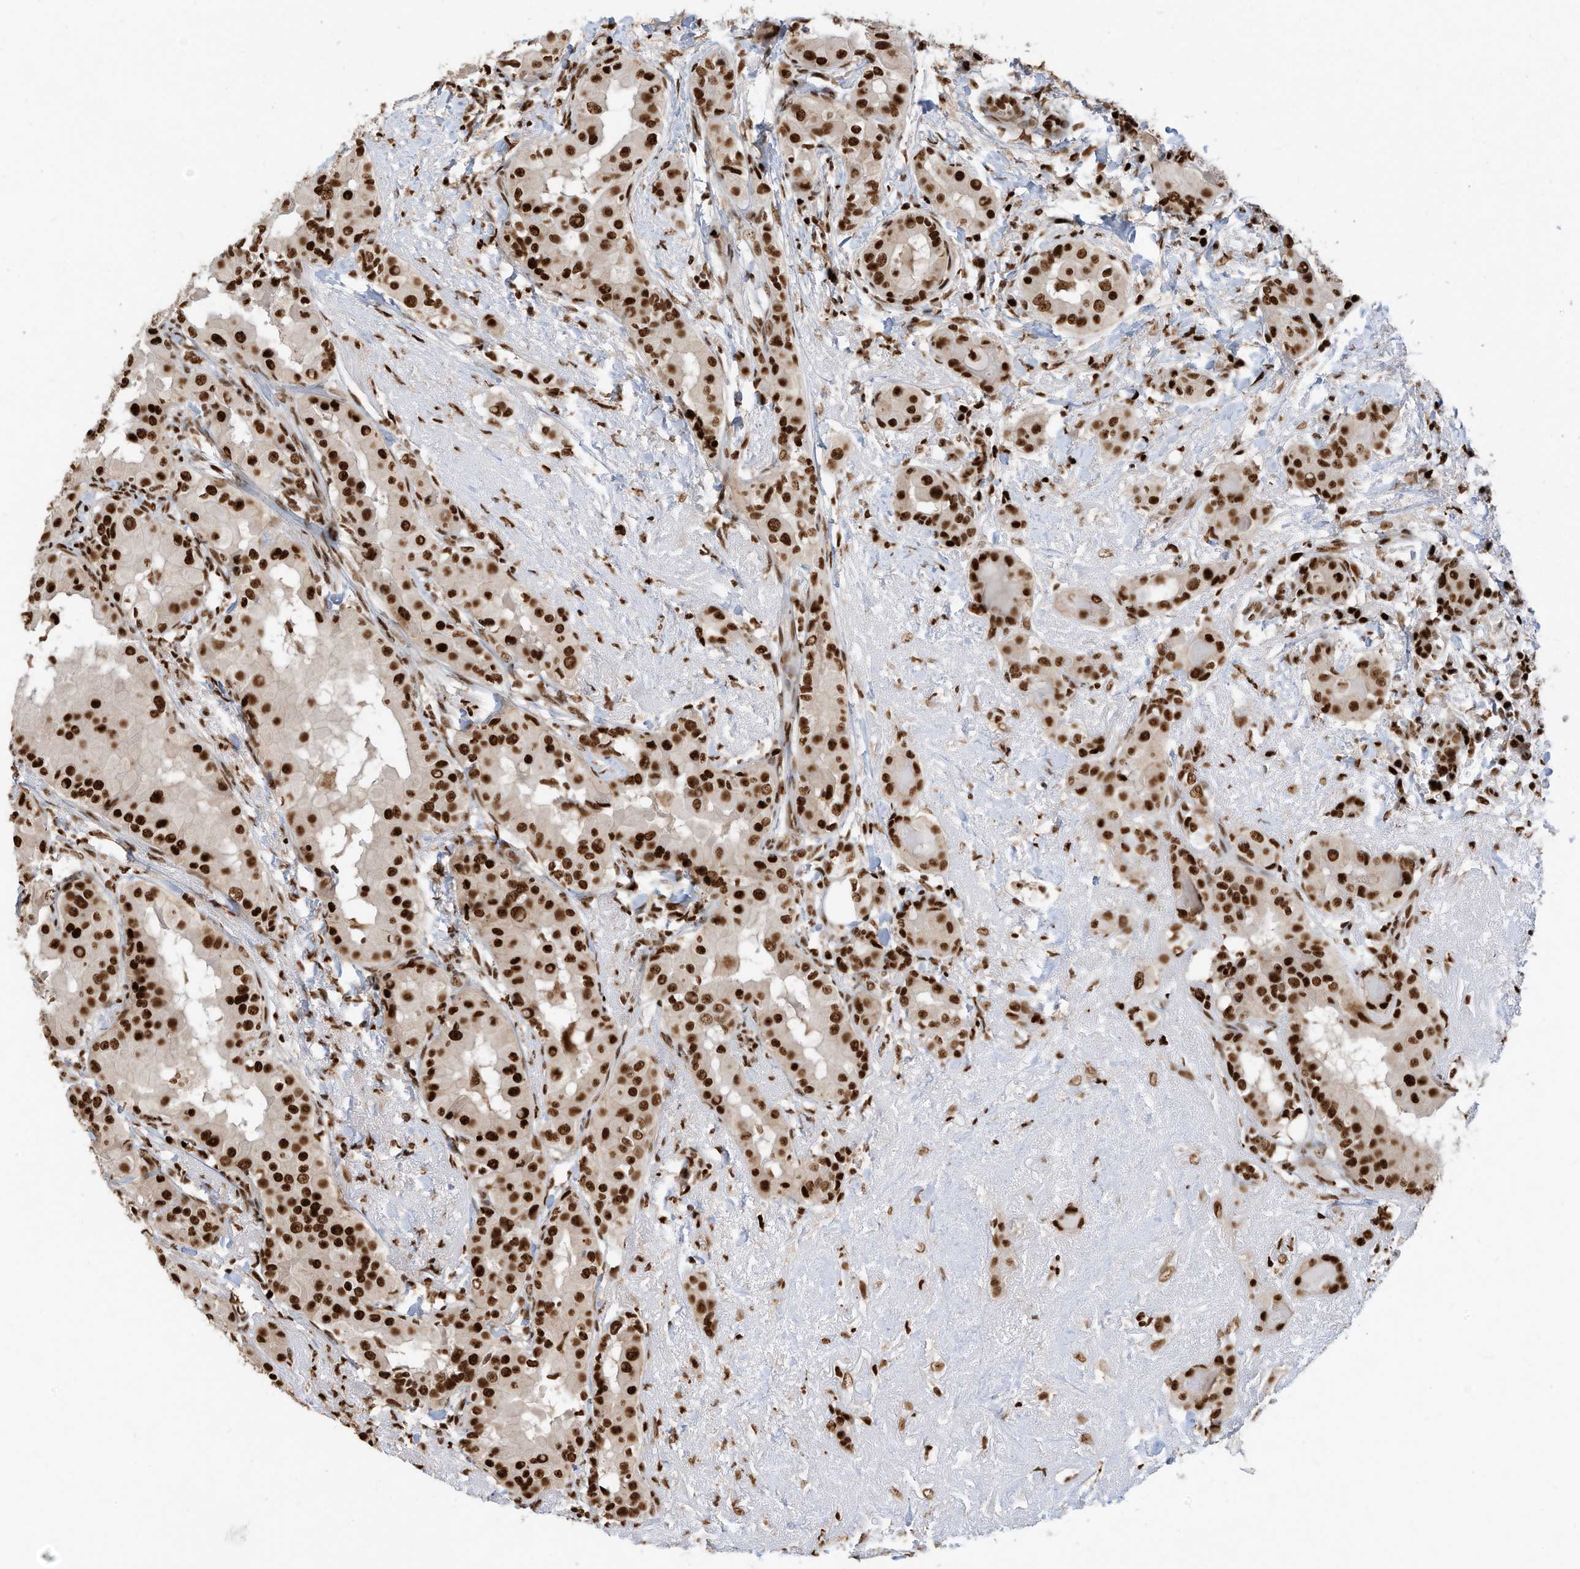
{"staining": {"intensity": "strong", "quantity": ">75%", "location": "nuclear"}, "tissue": "thyroid cancer", "cell_type": "Tumor cells", "image_type": "cancer", "snomed": [{"axis": "morphology", "description": "Papillary adenocarcinoma, NOS"}, {"axis": "topography", "description": "Thyroid gland"}], "caption": "A high-resolution micrograph shows immunohistochemistry (IHC) staining of thyroid cancer, which shows strong nuclear expression in about >75% of tumor cells.", "gene": "SAMD15", "patient": {"sex": "male", "age": 33}}